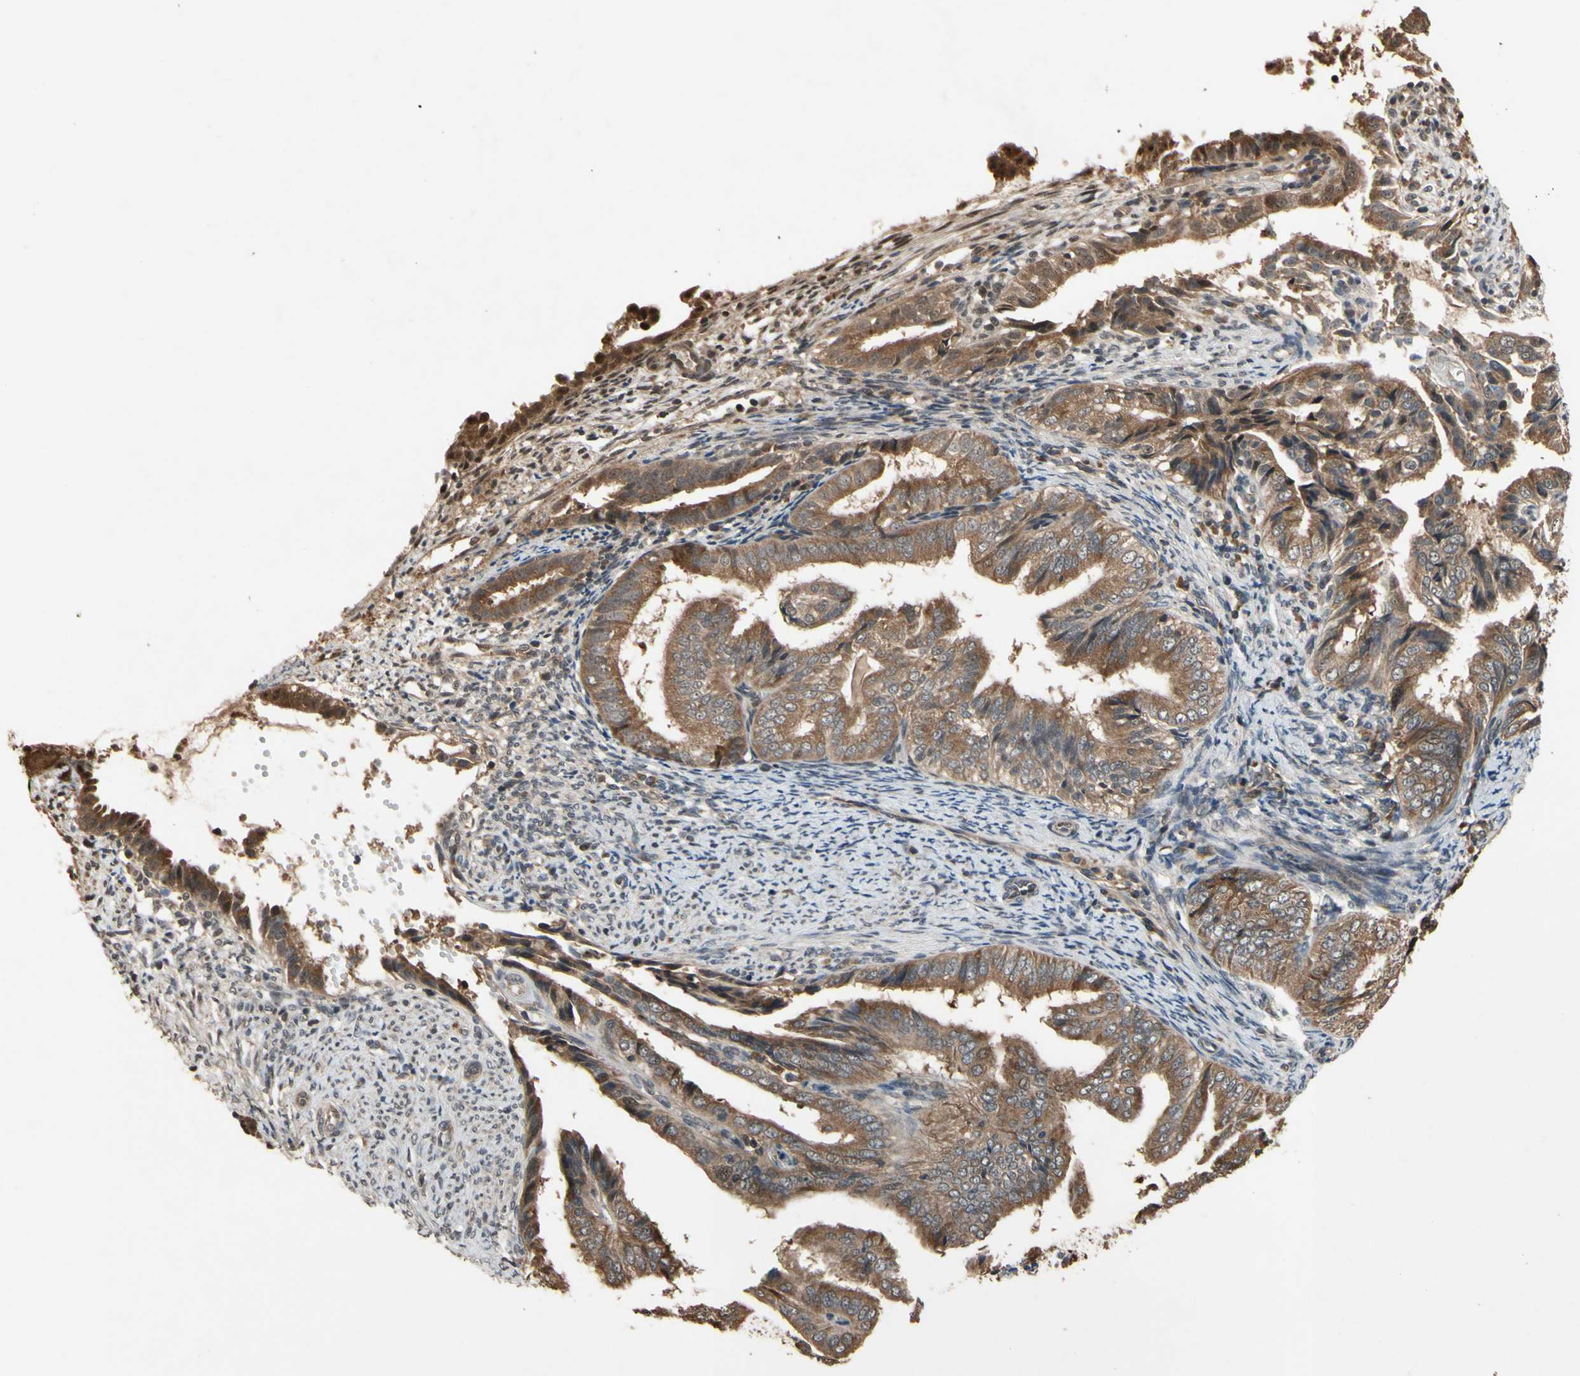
{"staining": {"intensity": "strong", "quantity": ">75%", "location": "cytoplasmic/membranous"}, "tissue": "endometrial cancer", "cell_type": "Tumor cells", "image_type": "cancer", "snomed": [{"axis": "morphology", "description": "Adenocarcinoma, NOS"}, {"axis": "topography", "description": "Endometrium"}], "caption": "Immunohistochemistry histopathology image of neoplastic tissue: human adenocarcinoma (endometrial) stained using immunohistochemistry (IHC) reveals high levels of strong protein expression localized specifically in the cytoplasmic/membranous of tumor cells, appearing as a cytoplasmic/membranous brown color.", "gene": "TMEM230", "patient": {"sex": "female", "age": 58}}